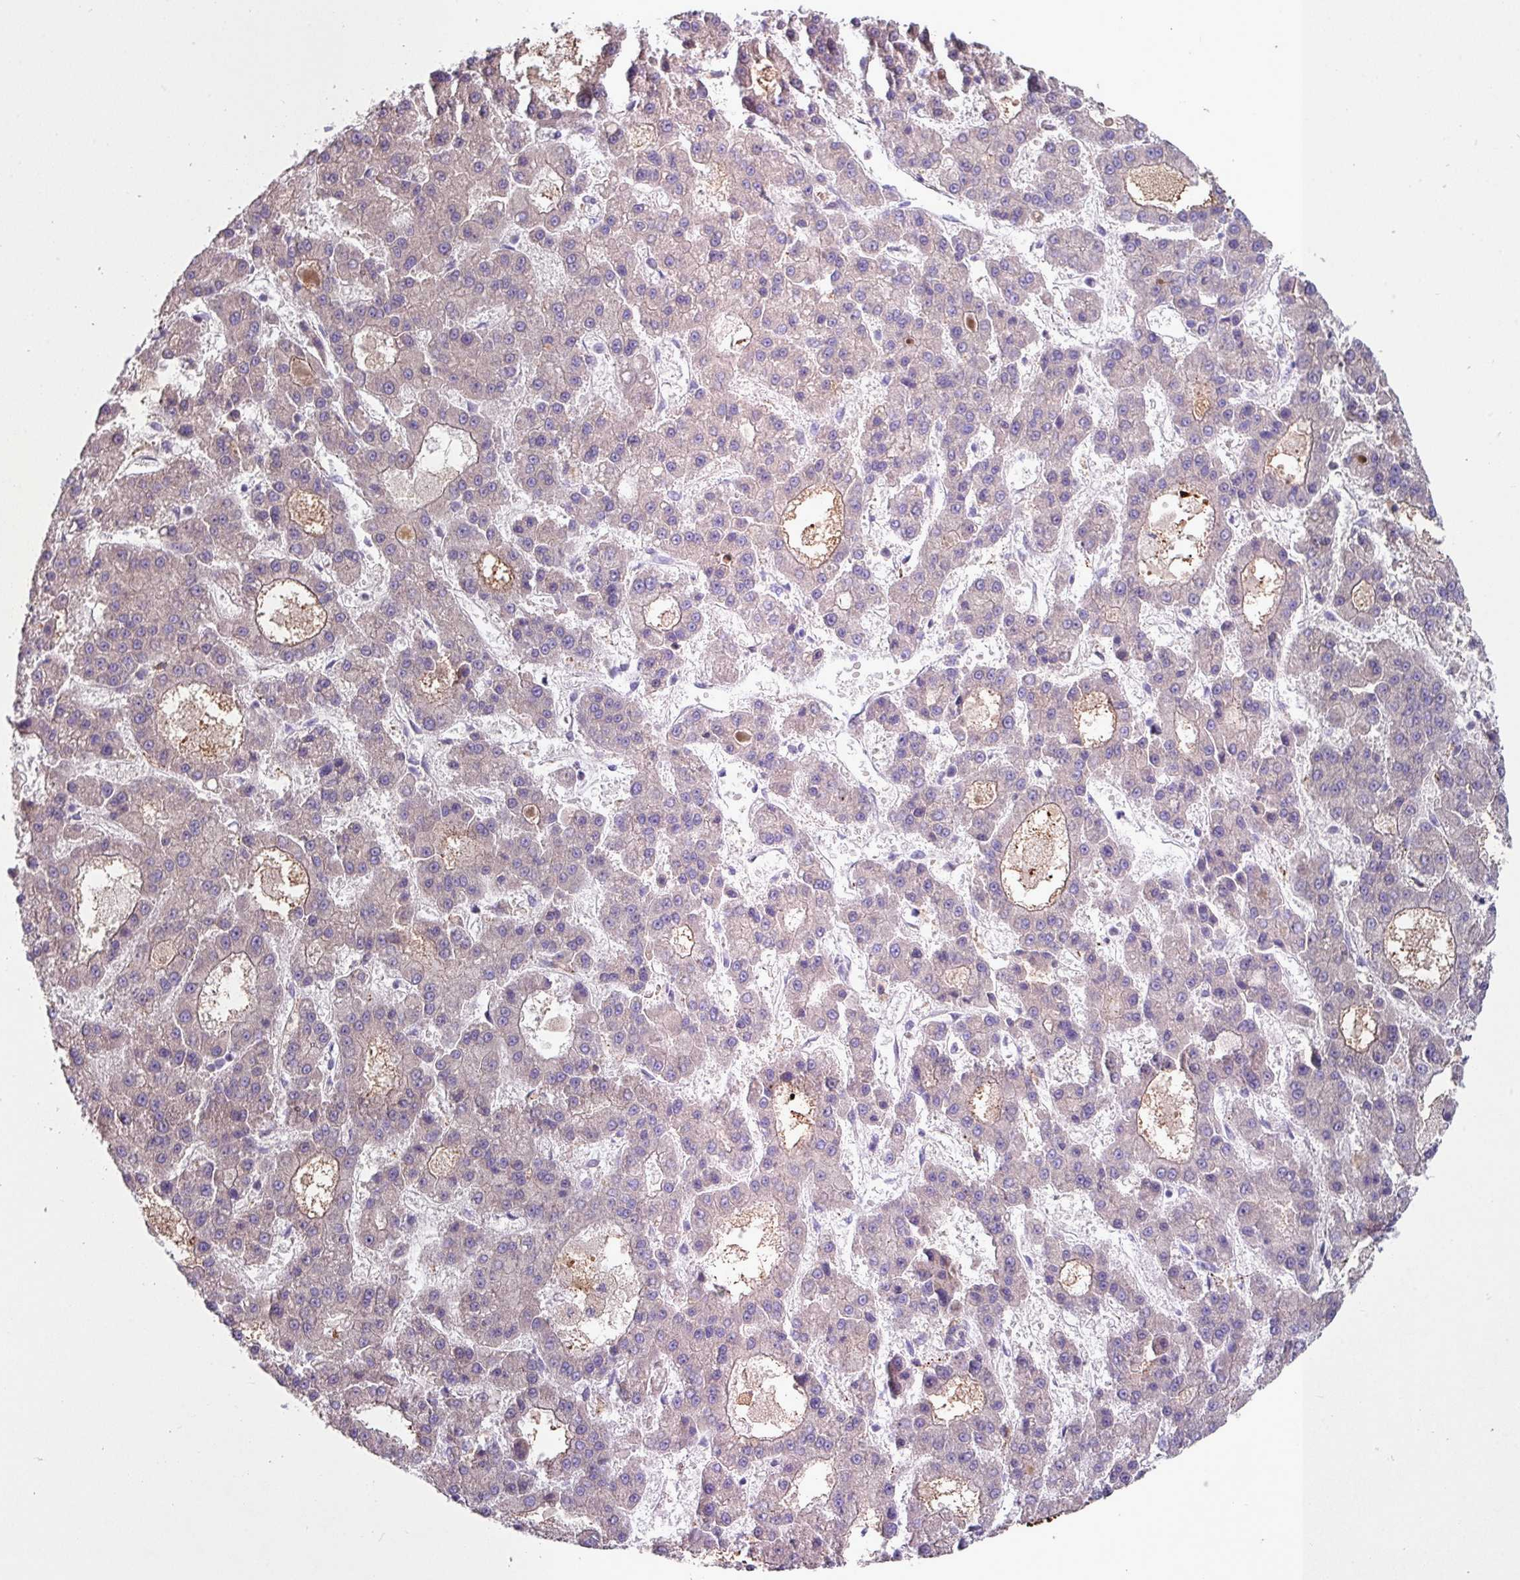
{"staining": {"intensity": "negative", "quantity": "none", "location": "none"}, "tissue": "liver cancer", "cell_type": "Tumor cells", "image_type": "cancer", "snomed": [{"axis": "morphology", "description": "Carcinoma, Hepatocellular, NOS"}, {"axis": "topography", "description": "Liver"}], "caption": "Tumor cells show no significant protein expression in hepatocellular carcinoma (liver).", "gene": "IQCJ", "patient": {"sex": "male", "age": 70}}